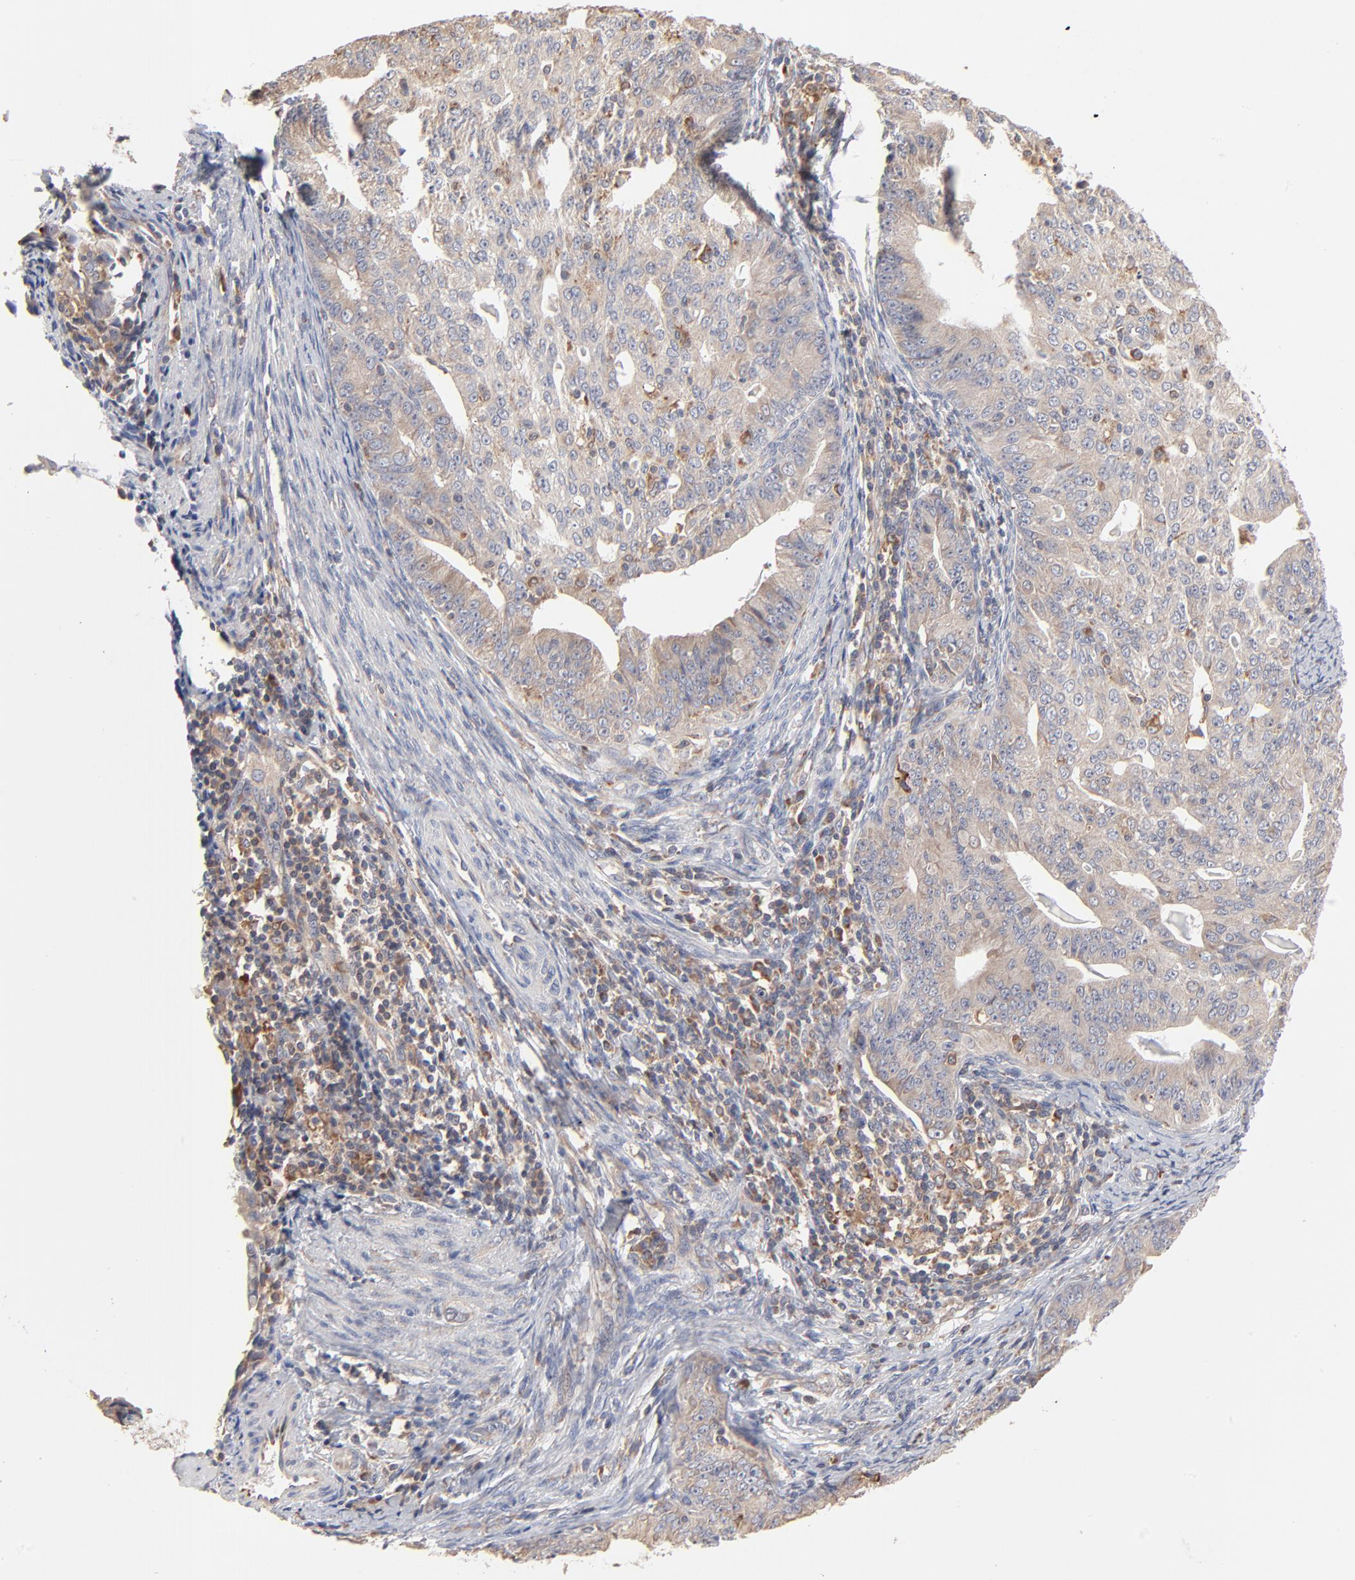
{"staining": {"intensity": "weak", "quantity": "25%-75%", "location": "cytoplasmic/membranous"}, "tissue": "endometrial cancer", "cell_type": "Tumor cells", "image_type": "cancer", "snomed": [{"axis": "morphology", "description": "Adenocarcinoma, NOS"}, {"axis": "topography", "description": "Endometrium"}], "caption": "High-magnification brightfield microscopy of endometrial adenocarcinoma stained with DAB (brown) and counterstained with hematoxylin (blue). tumor cells exhibit weak cytoplasmic/membranous expression is present in about25%-75% of cells. (DAB (3,3'-diaminobenzidine) = brown stain, brightfield microscopy at high magnification).", "gene": "RNF213", "patient": {"sex": "female", "age": 56}}